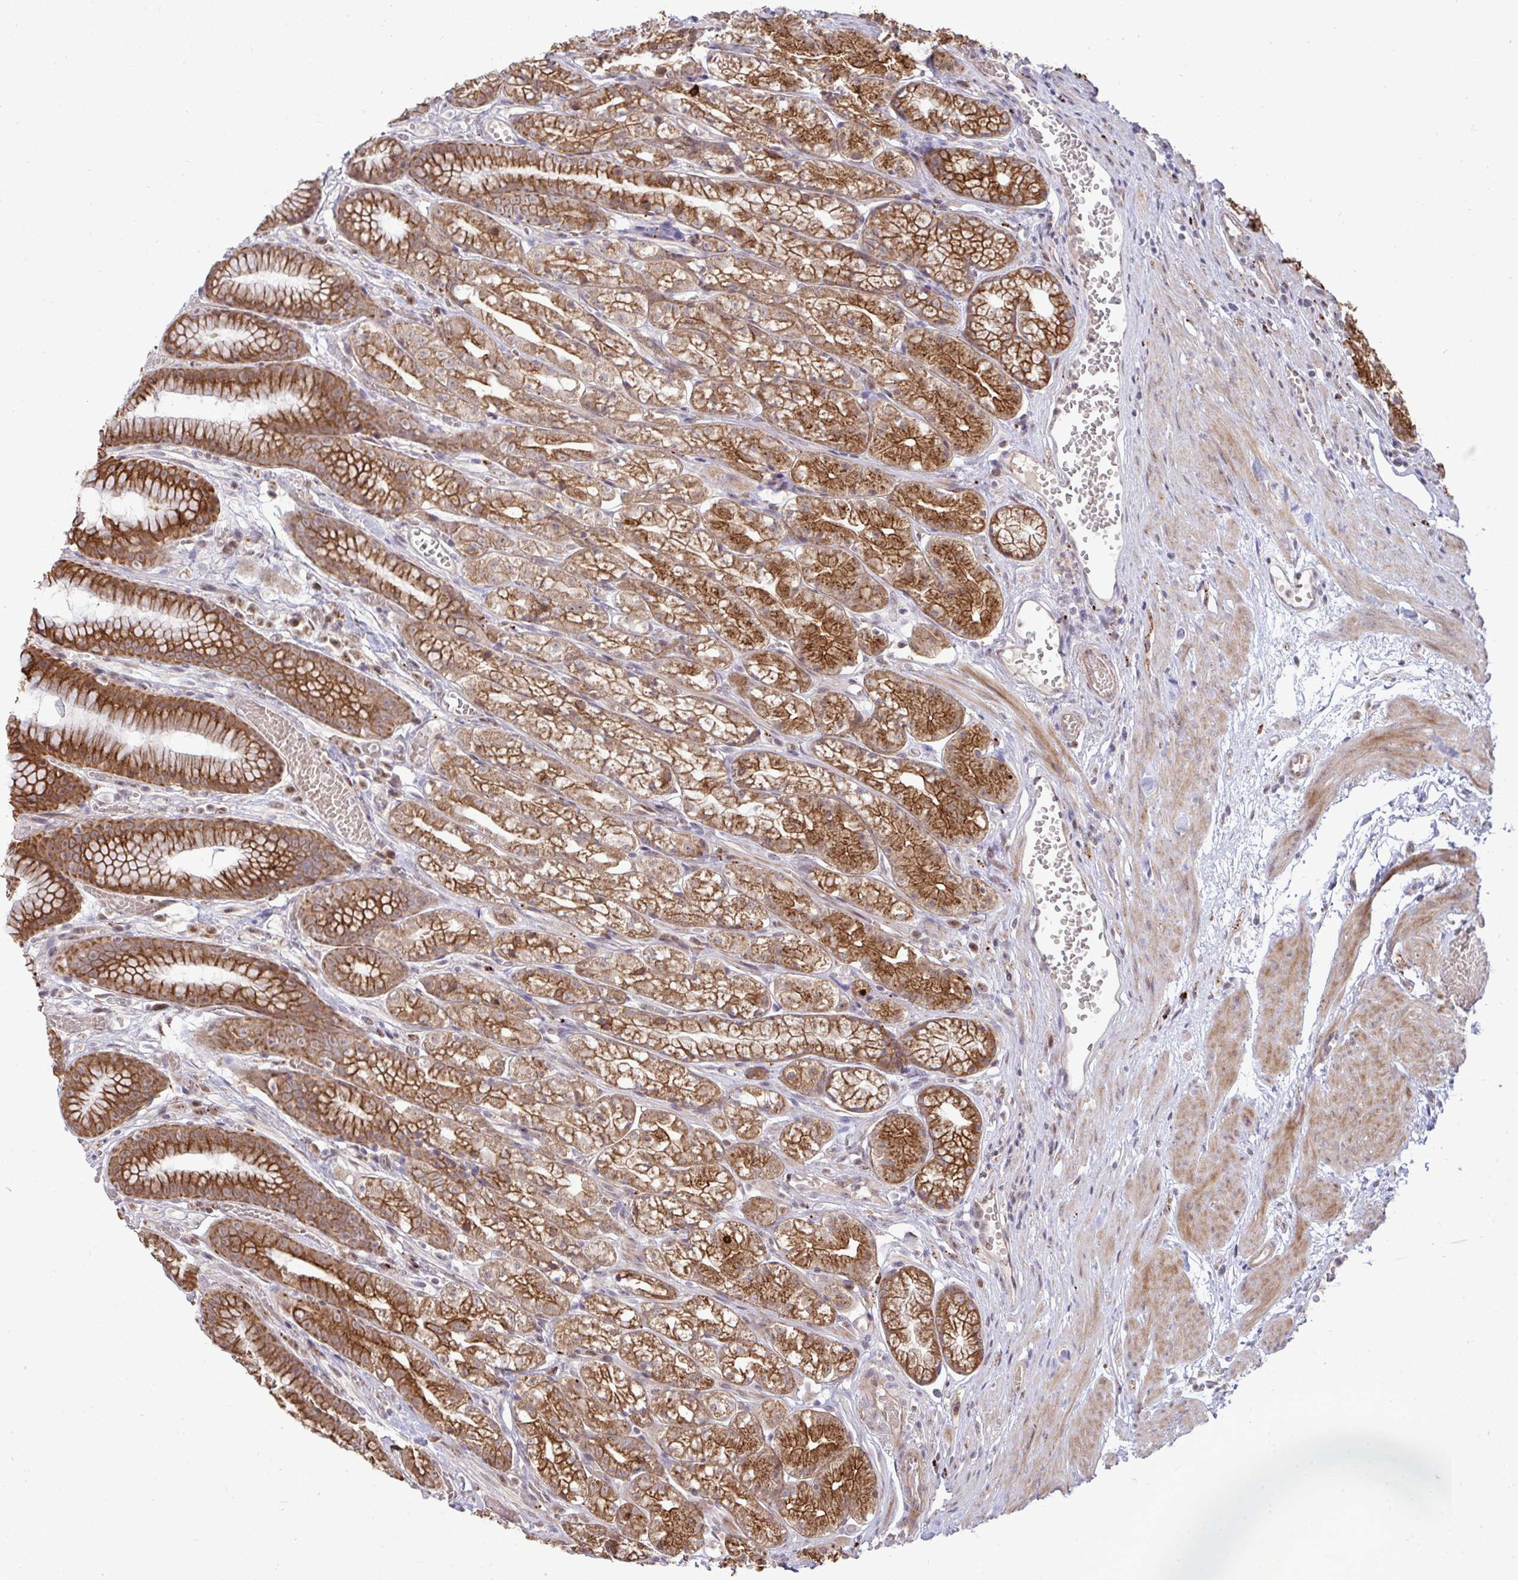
{"staining": {"intensity": "strong", "quantity": ">75%", "location": "cytoplasmic/membranous"}, "tissue": "stomach", "cell_type": "Glandular cells", "image_type": "normal", "snomed": [{"axis": "morphology", "description": "Normal tissue, NOS"}, {"axis": "topography", "description": "Smooth muscle"}, {"axis": "topography", "description": "Stomach"}], "caption": "DAB immunohistochemical staining of normal human stomach demonstrates strong cytoplasmic/membranous protein positivity in approximately >75% of glandular cells. (IHC, brightfield microscopy, high magnification).", "gene": "TRIM44", "patient": {"sex": "male", "age": 70}}